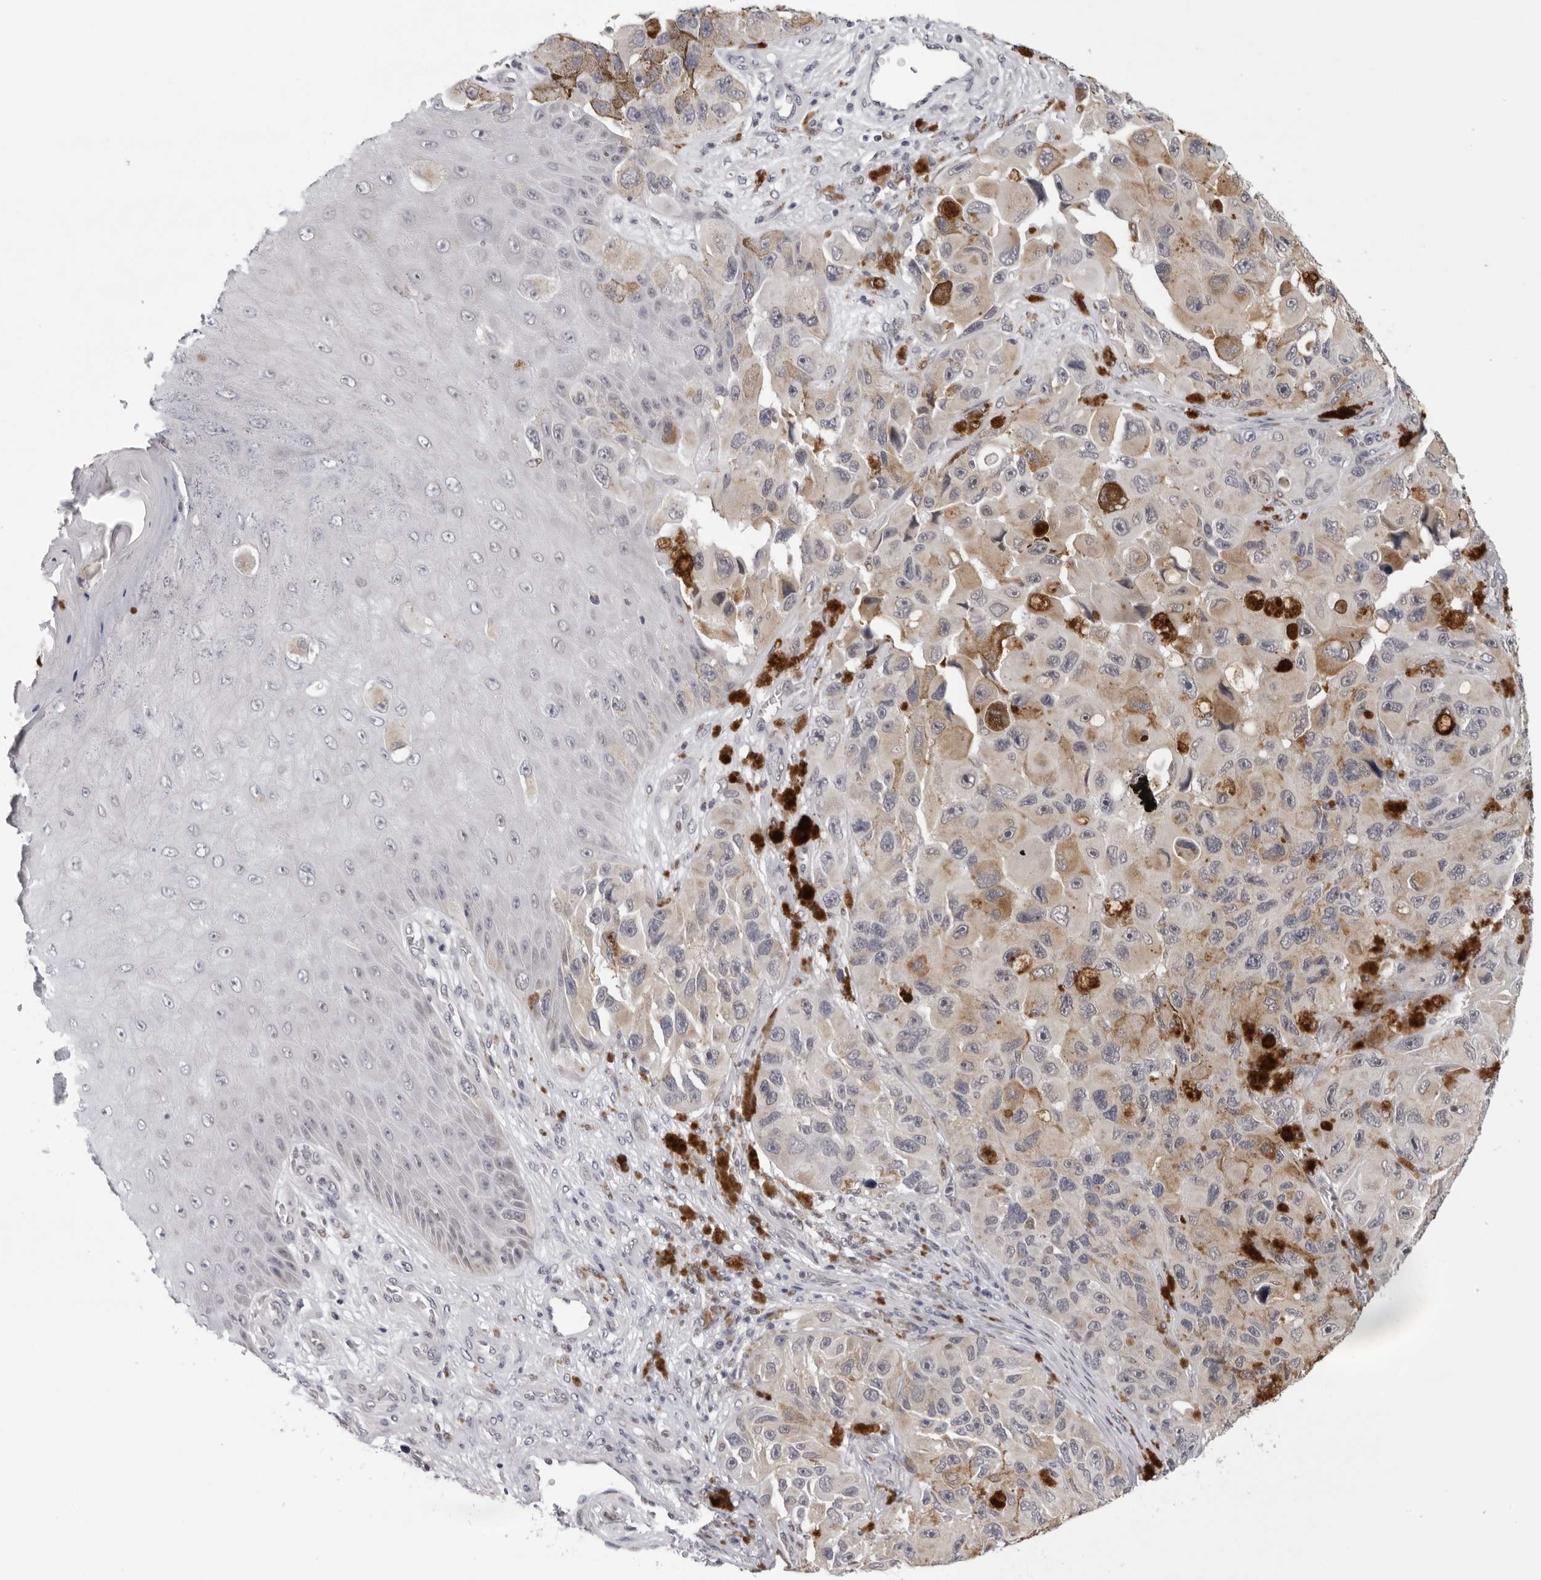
{"staining": {"intensity": "negative", "quantity": "none", "location": "none"}, "tissue": "melanoma", "cell_type": "Tumor cells", "image_type": "cancer", "snomed": [{"axis": "morphology", "description": "Malignant melanoma, NOS"}, {"axis": "topography", "description": "Skin"}], "caption": "Immunohistochemistry (IHC) histopathology image of neoplastic tissue: malignant melanoma stained with DAB demonstrates no significant protein expression in tumor cells. (DAB (3,3'-diaminobenzidine) immunohistochemistry with hematoxylin counter stain).", "gene": "CPT2", "patient": {"sex": "female", "age": 73}}